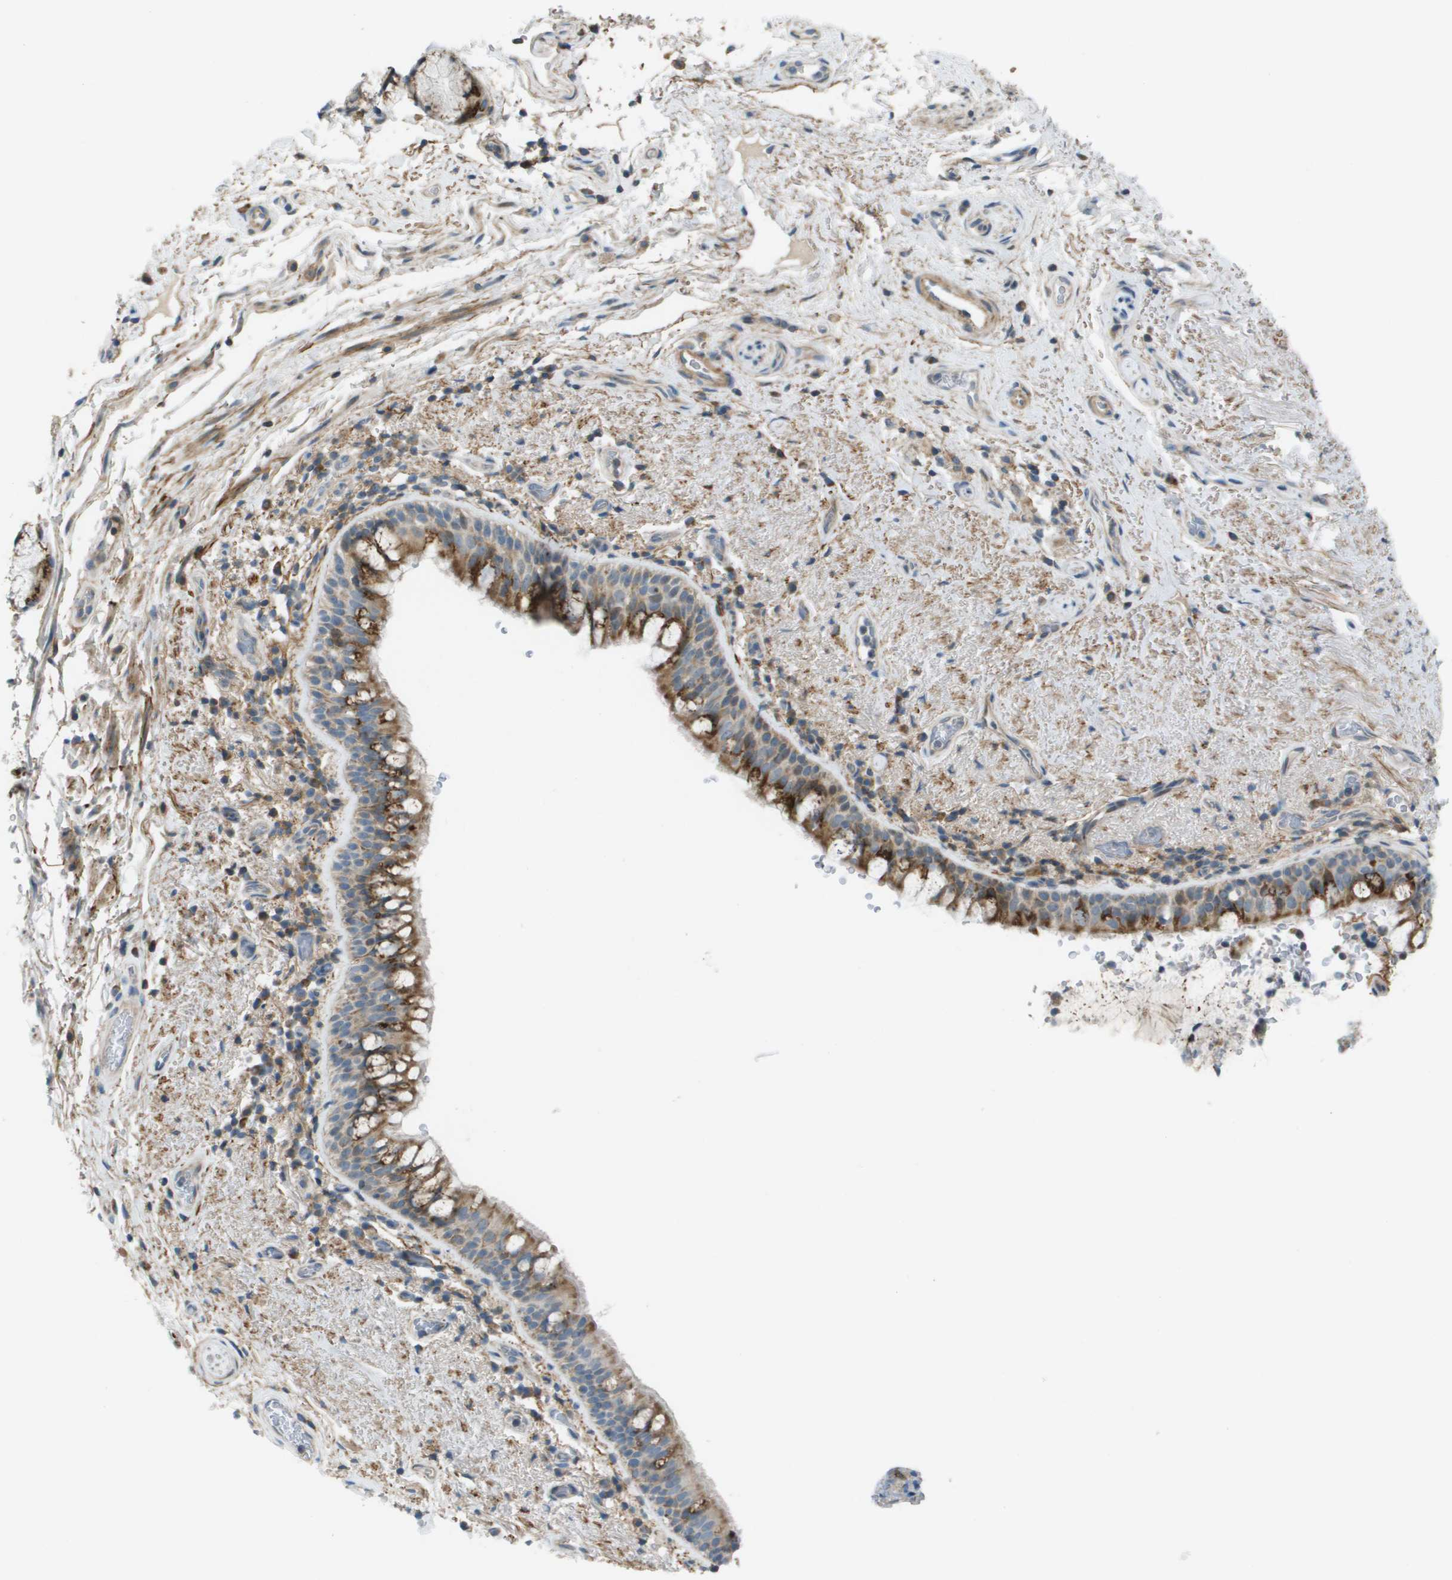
{"staining": {"intensity": "strong", "quantity": ">75%", "location": "cytoplasmic/membranous"}, "tissue": "bronchus", "cell_type": "Respiratory epithelial cells", "image_type": "normal", "snomed": [{"axis": "morphology", "description": "Normal tissue, NOS"}, {"axis": "morphology", "description": "Inflammation, NOS"}, {"axis": "topography", "description": "Cartilage tissue"}, {"axis": "topography", "description": "Bronchus"}], "caption": "Human bronchus stained with a brown dye demonstrates strong cytoplasmic/membranous positive expression in approximately >75% of respiratory epithelial cells.", "gene": "GALNT6", "patient": {"sex": "male", "age": 77}}